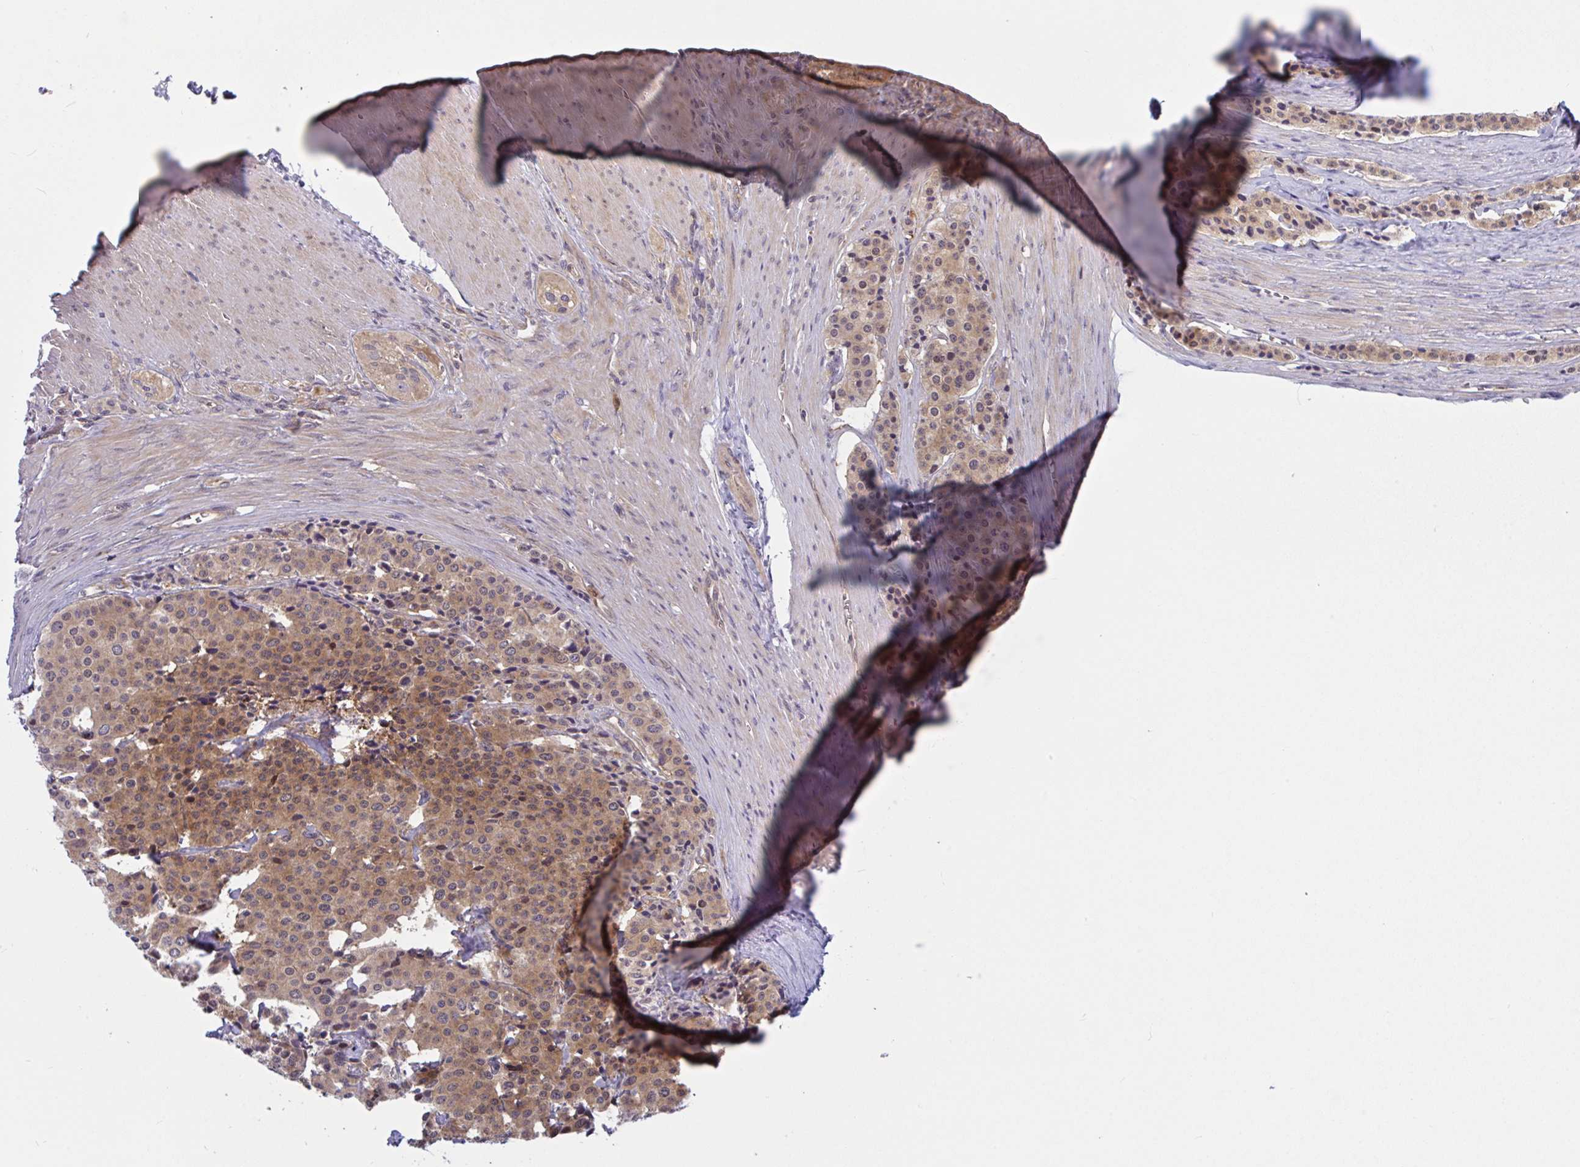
{"staining": {"intensity": "moderate", "quantity": ">75%", "location": "cytoplasmic/membranous,nuclear"}, "tissue": "carcinoid", "cell_type": "Tumor cells", "image_type": "cancer", "snomed": [{"axis": "morphology", "description": "Carcinoid, malignant, NOS"}, {"axis": "topography", "description": "Small intestine"}], "caption": "Carcinoid tissue shows moderate cytoplasmic/membranous and nuclear staining in approximately >75% of tumor cells, visualized by immunohistochemistry.", "gene": "LMNTD2", "patient": {"sex": "male", "age": 73}}